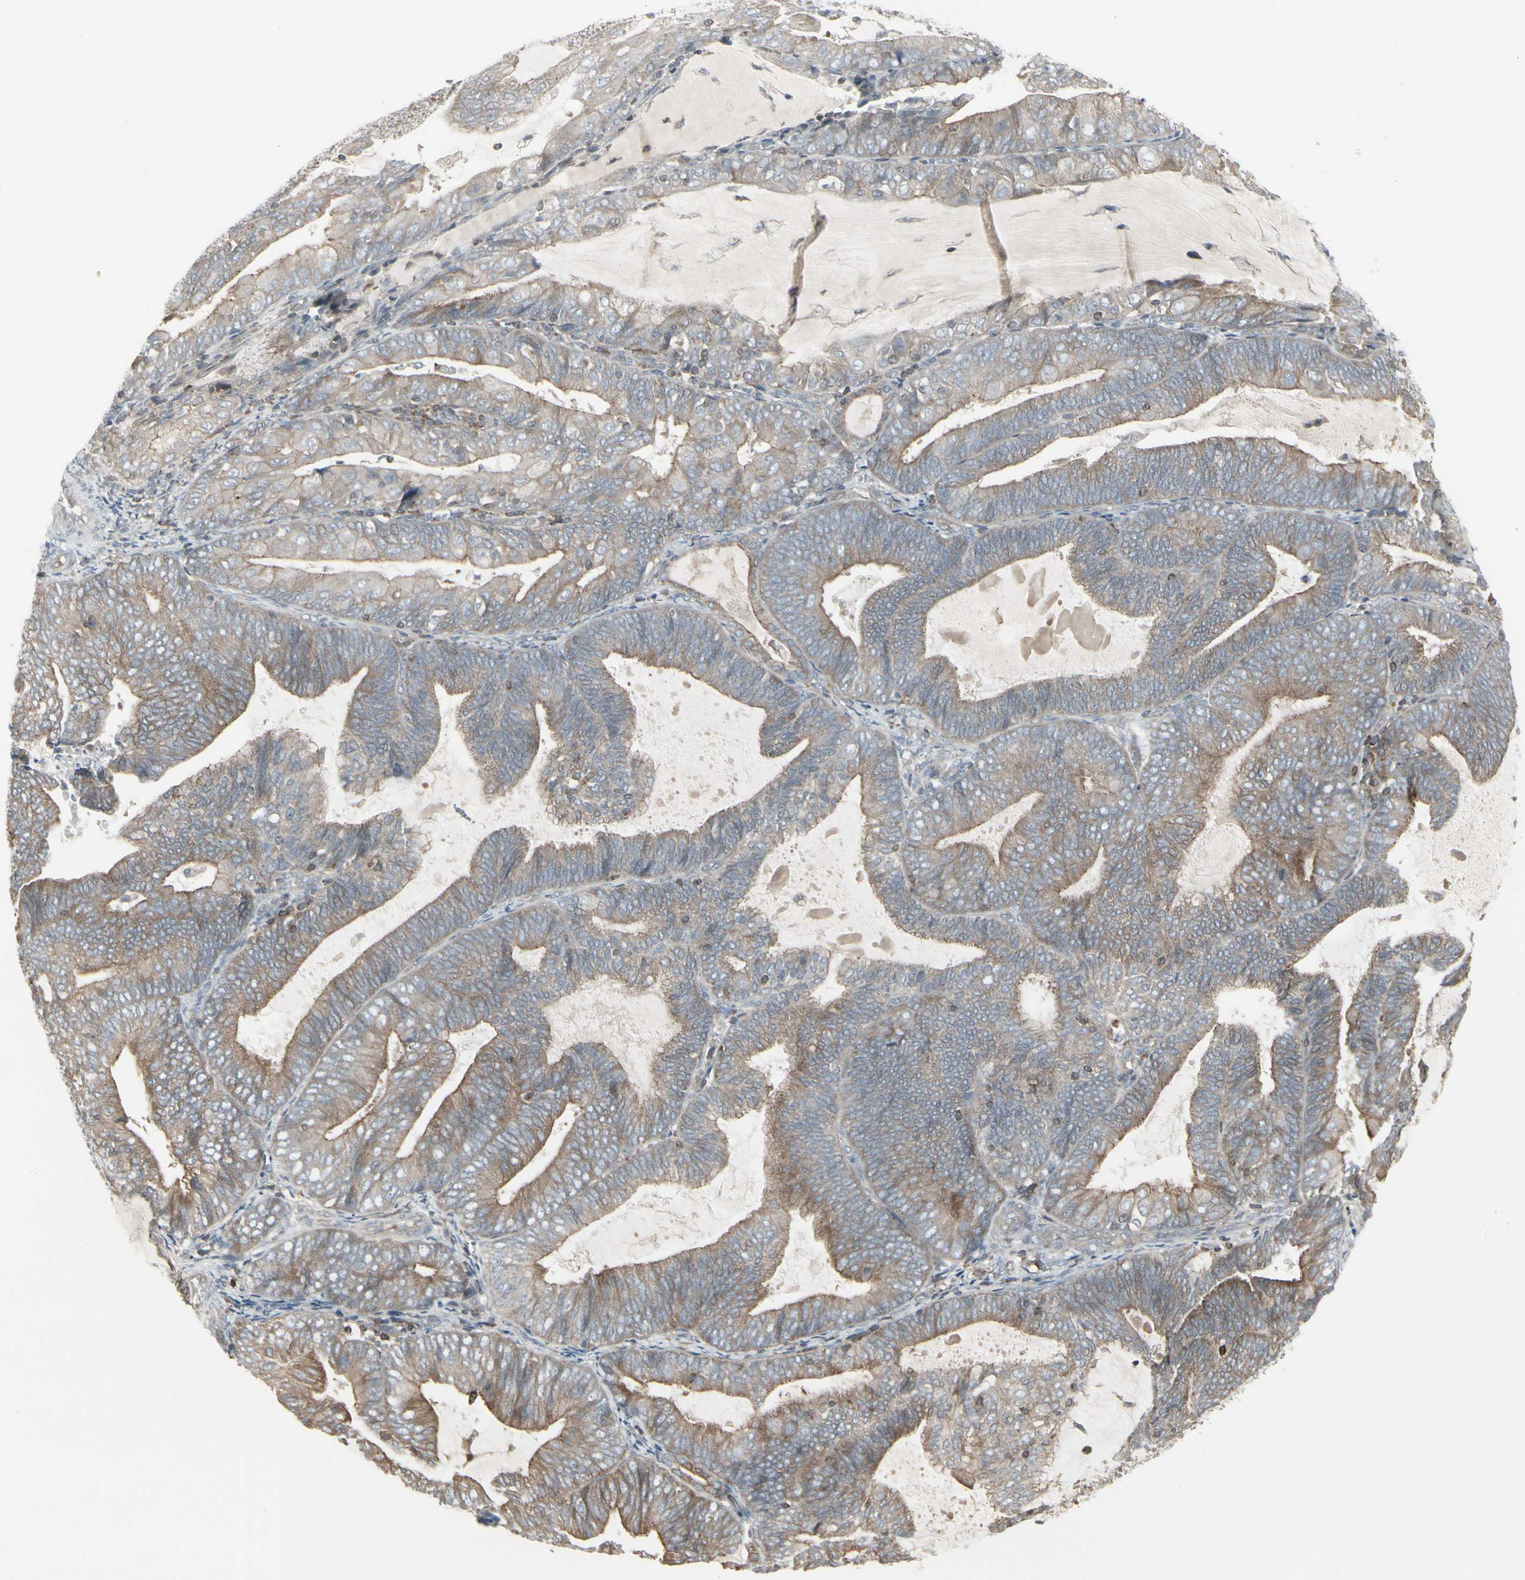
{"staining": {"intensity": "moderate", "quantity": ">75%", "location": "cytoplasmic/membranous"}, "tissue": "endometrial cancer", "cell_type": "Tumor cells", "image_type": "cancer", "snomed": [{"axis": "morphology", "description": "Adenocarcinoma, NOS"}, {"axis": "topography", "description": "Endometrium"}], "caption": "Endometrial cancer (adenocarcinoma) was stained to show a protein in brown. There is medium levels of moderate cytoplasmic/membranous positivity in approximately >75% of tumor cells.", "gene": "EPS15", "patient": {"sex": "female", "age": 81}}